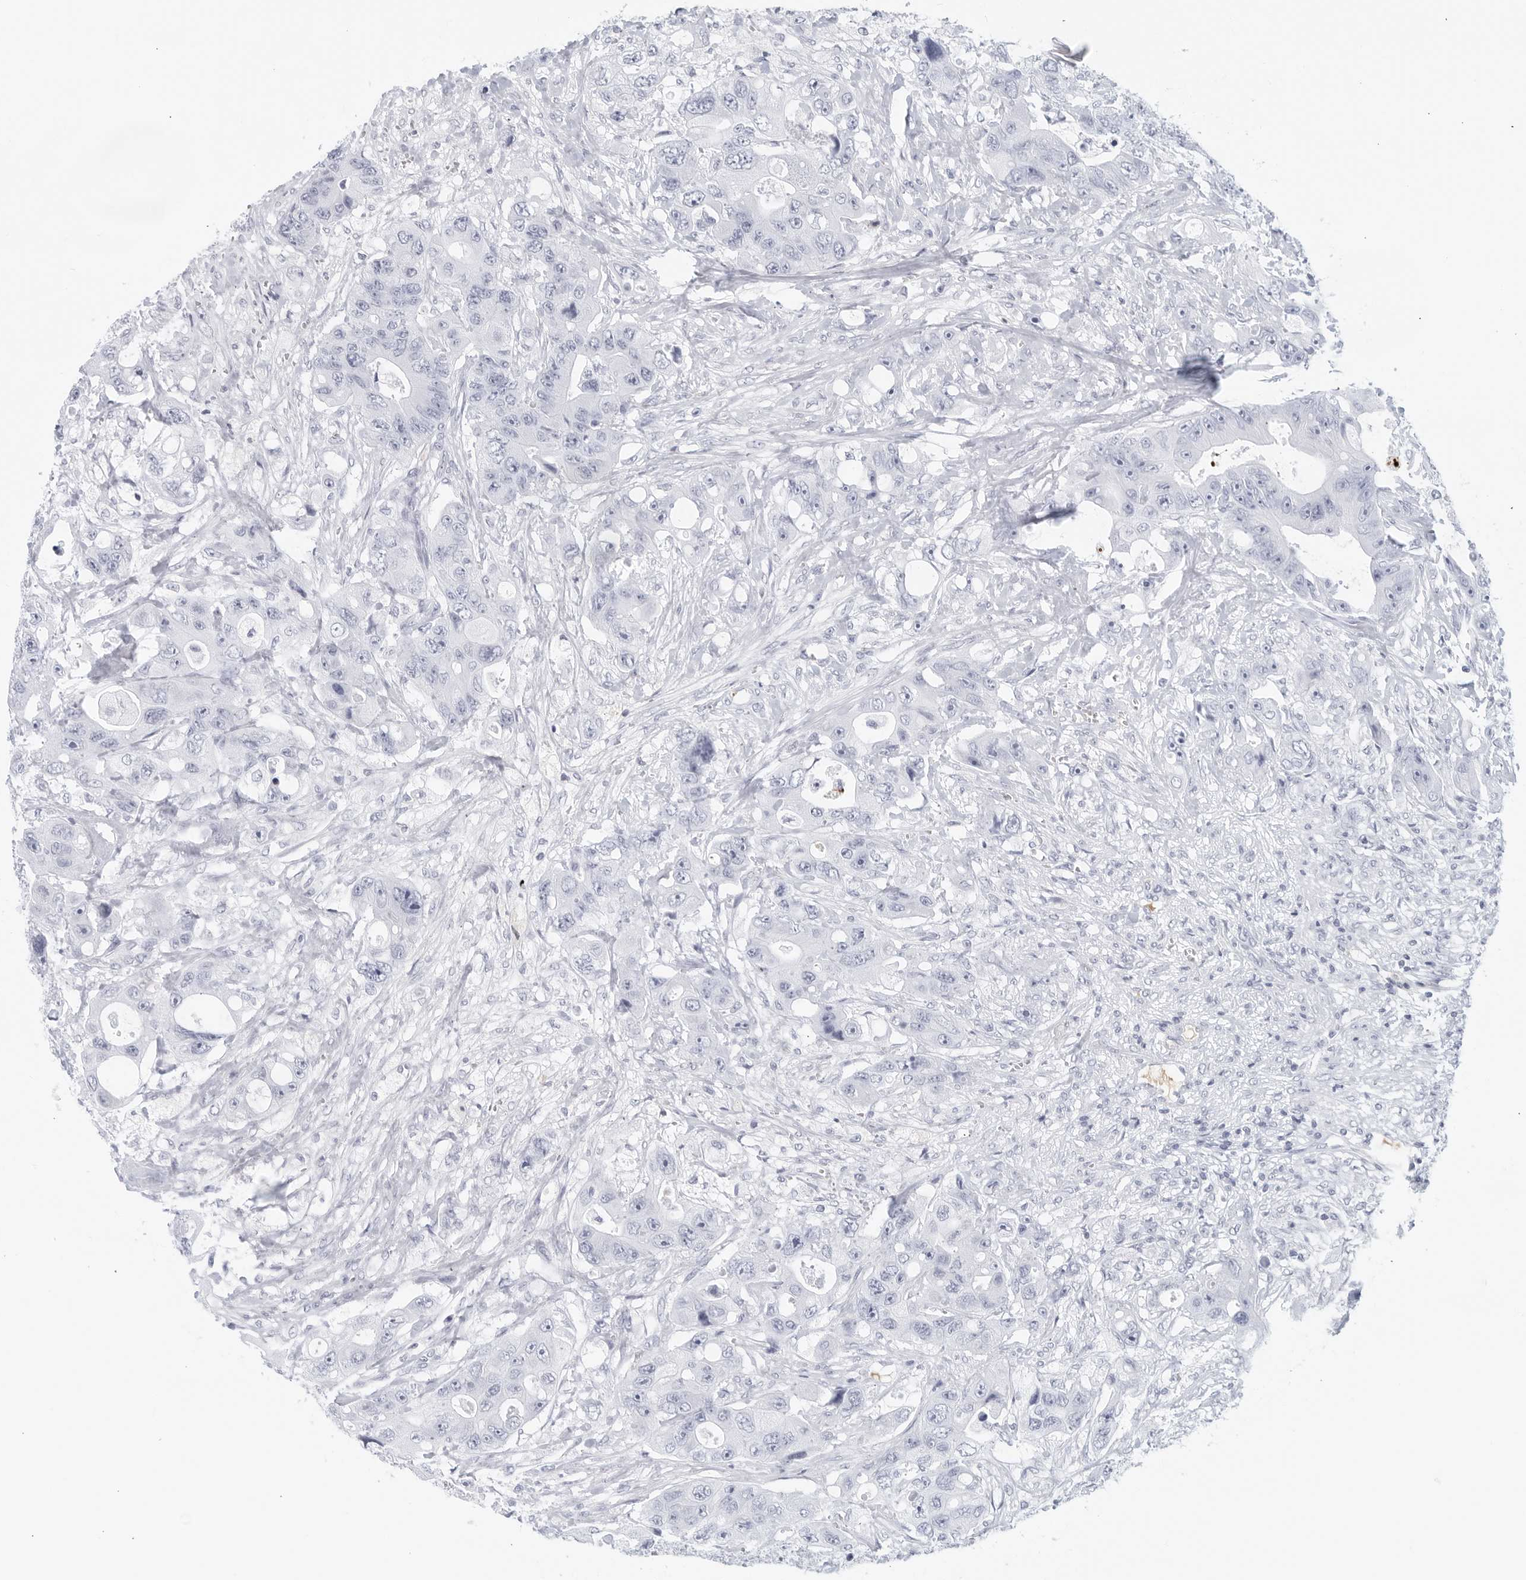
{"staining": {"intensity": "negative", "quantity": "none", "location": "none"}, "tissue": "colorectal cancer", "cell_type": "Tumor cells", "image_type": "cancer", "snomed": [{"axis": "morphology", "description": "Adenocarcinoma, NOS"}, {"axis": "topography", "description": "Colon"}], "caption": "Protein analysis of adenocarcinoma (colorectal) displays no significant positivity in tumor cells.", "gene": "FGG", "patient": {"sex": "female", "age": 46}}